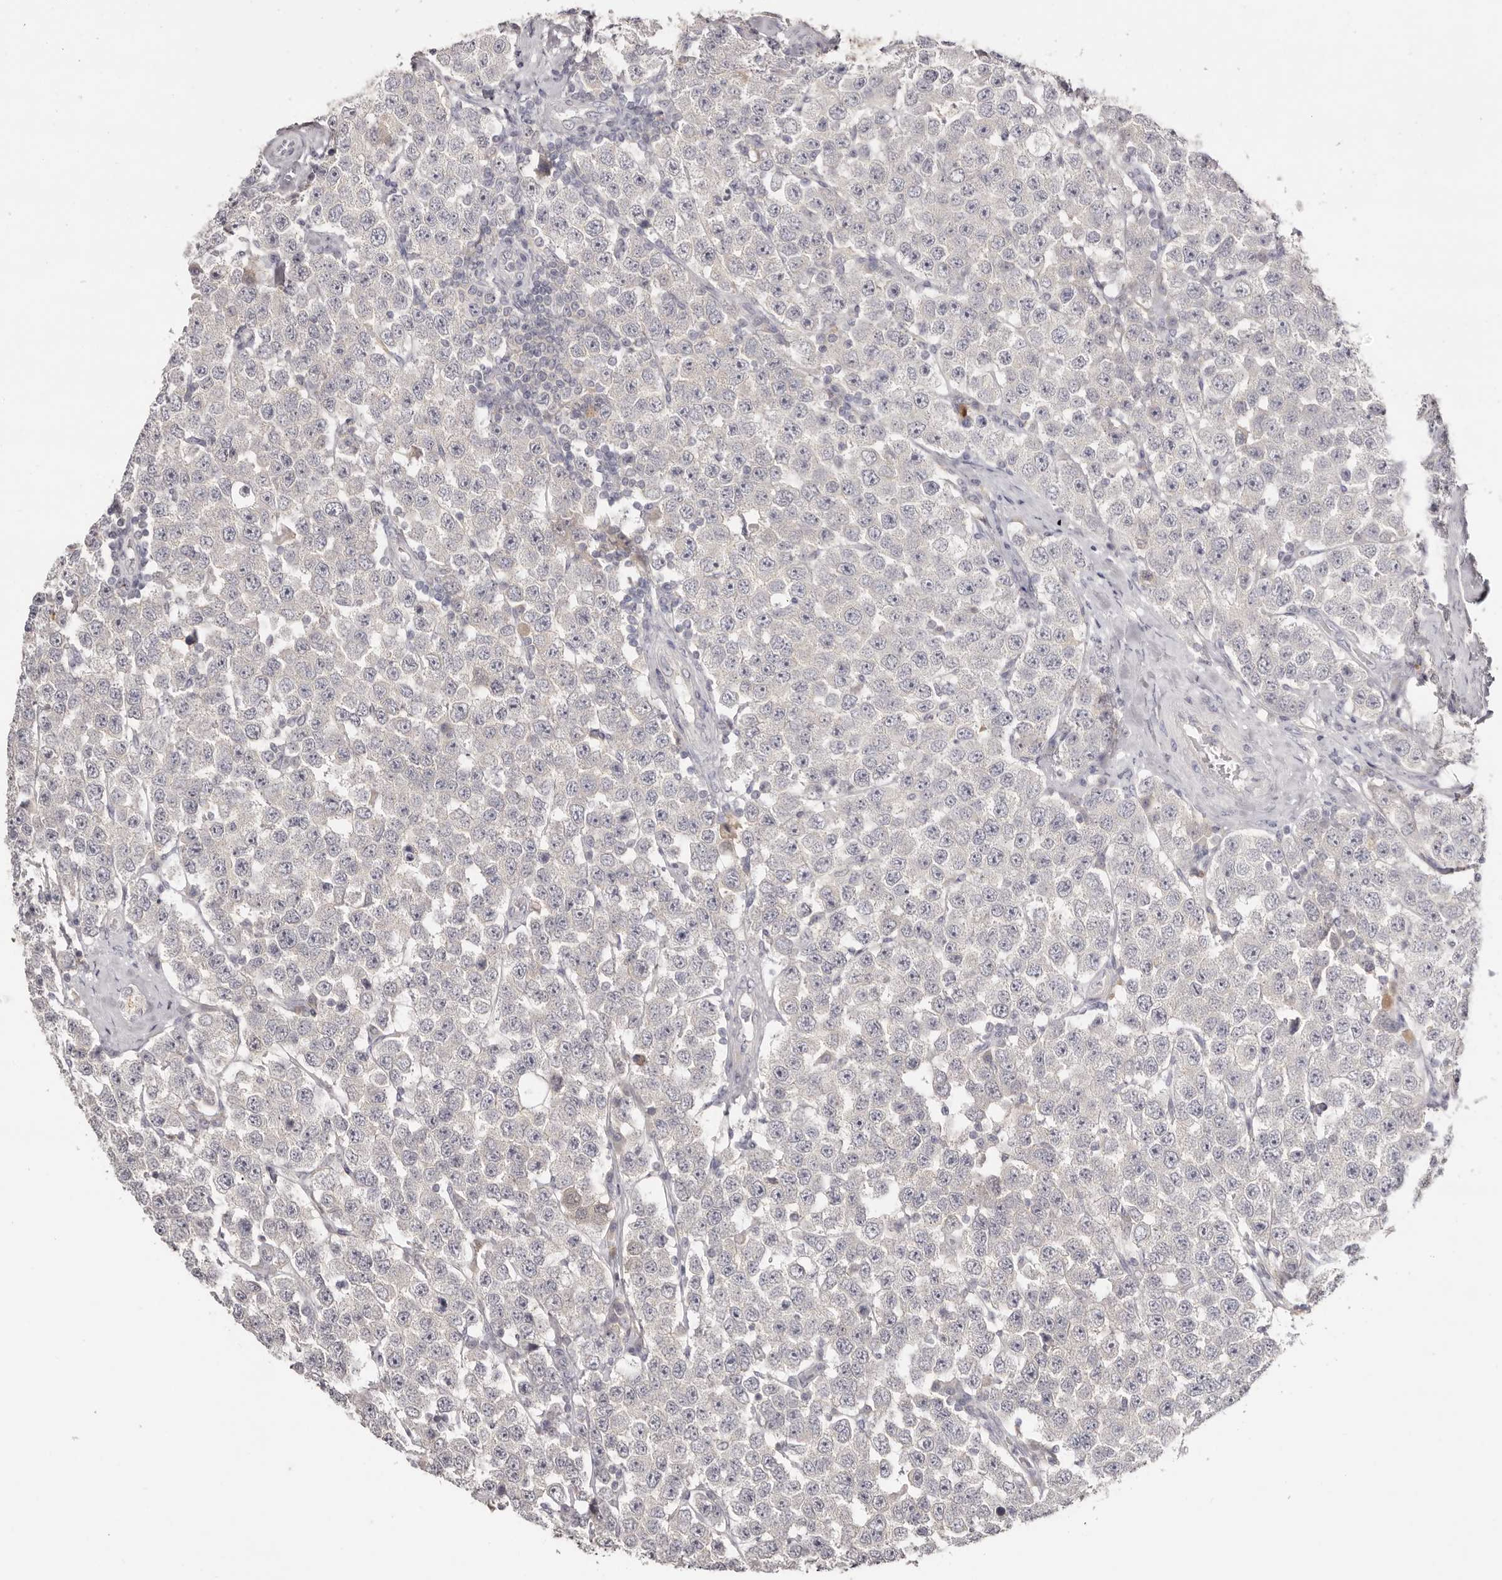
{"staining": {"intensity": "negative", "quantity": "none", "location": "none"}, "tissue": "testis cancer", "cell_type": "Tumor cells", "image_type": "cancer", "snomed": [{"axis": "morphology", "description": "Seminoma, NOS"}, {"axis": "topography", "description": "Testis"}], "caption": "This is a histopathology image of IHC staining of seminoma (testis), which shows no positivity in tumor cells.", "gene": "SCUBE2", "patient": {"sex": "male", "age": 28}}